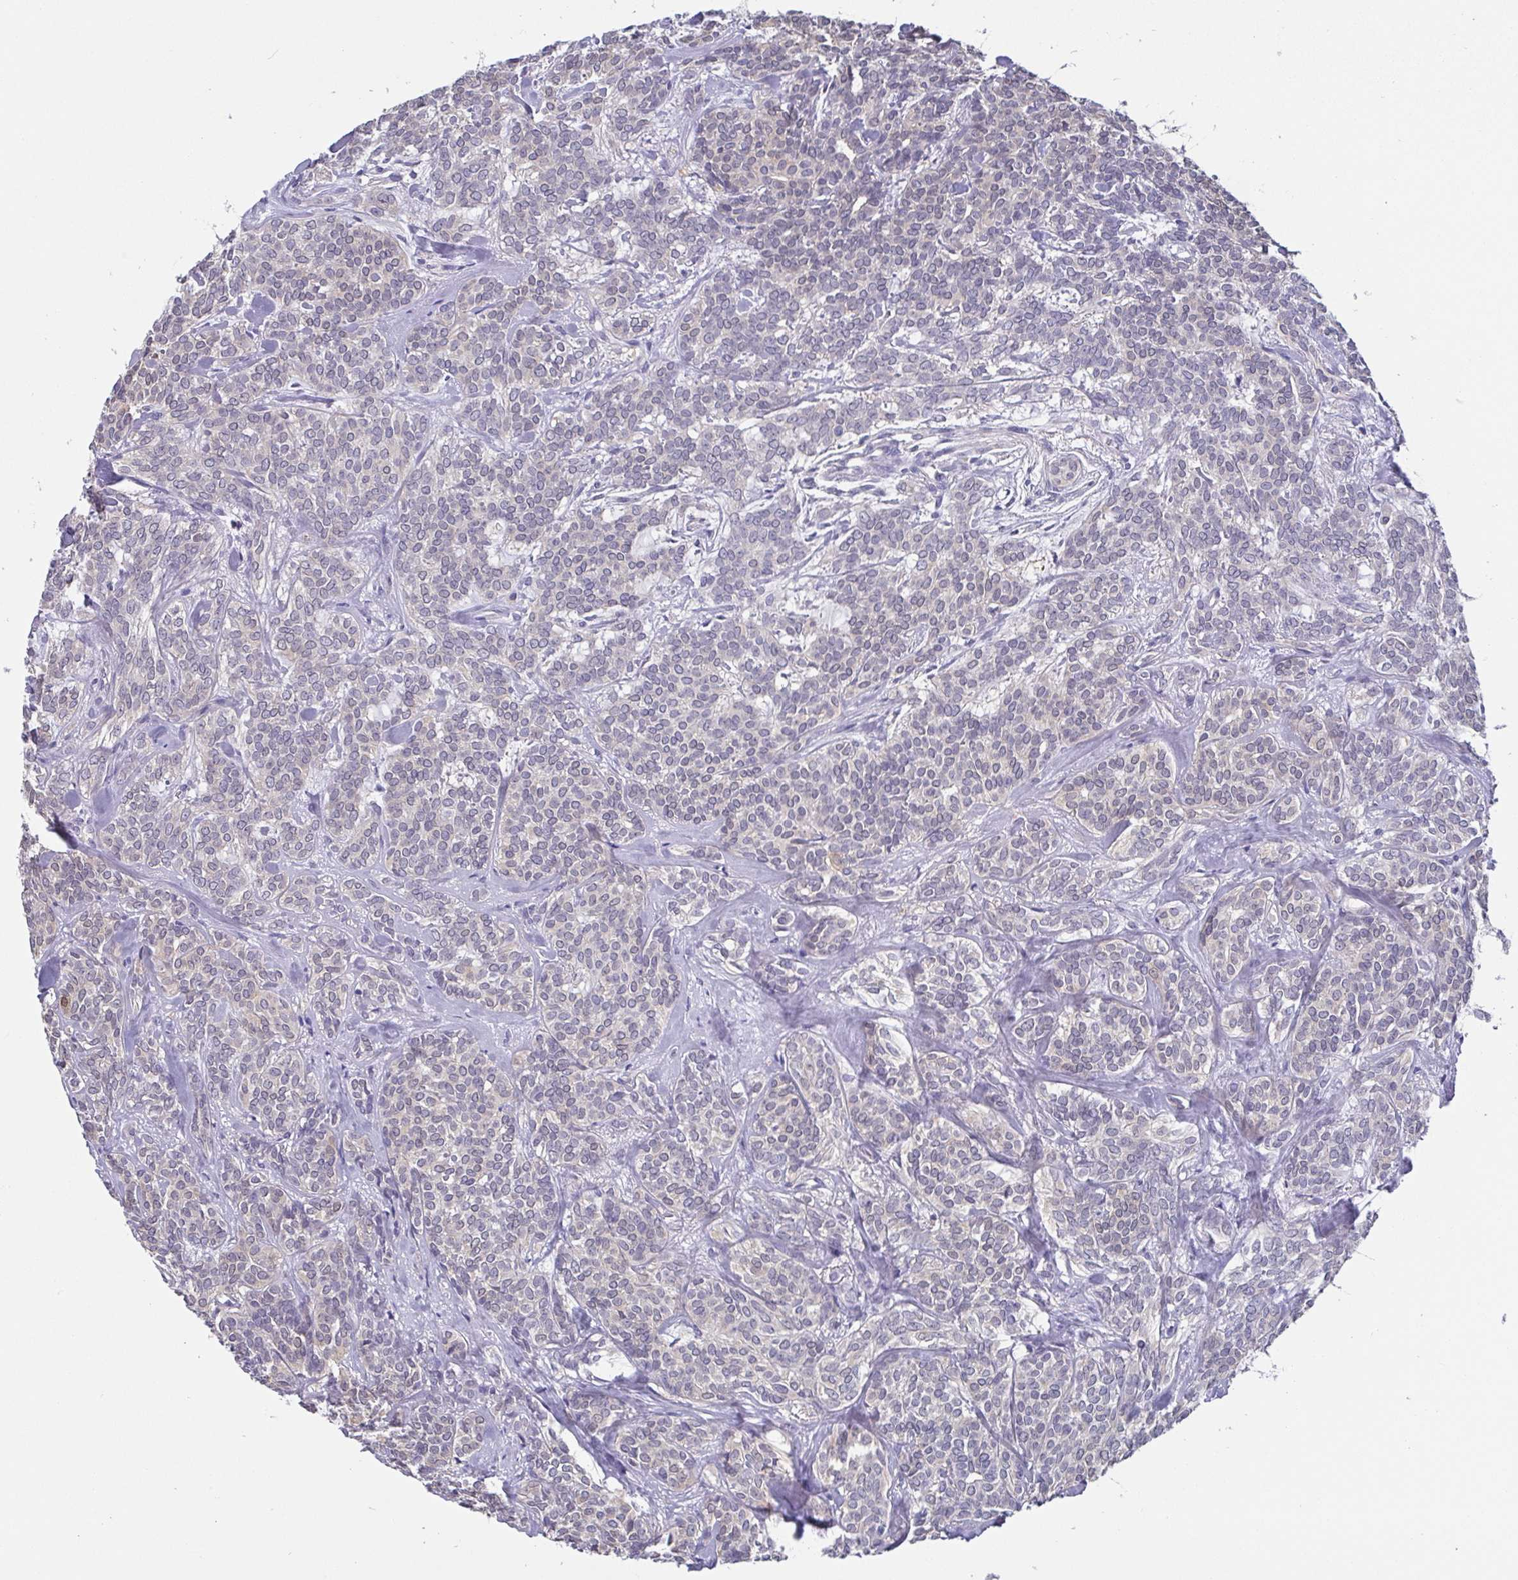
{"staining": {"intensity": "negative", "quantity": "none", "location": "none"}, "tissue": "head and neck cancer", "cell_type": "Tumor cells", "image_type": "cancer", "snomed": [{"axis": "morphology", "description": "Adenocarcinoma, NOS"}, {"axis": "topography", "description": "Head-Neck"}], "caption": "A histopathology image of head and neck cancer stained for a protein demonstrates no brown staining in tumor cells.", "gene": "IDH1", "patient": {"sex": "female", "age": 57}}